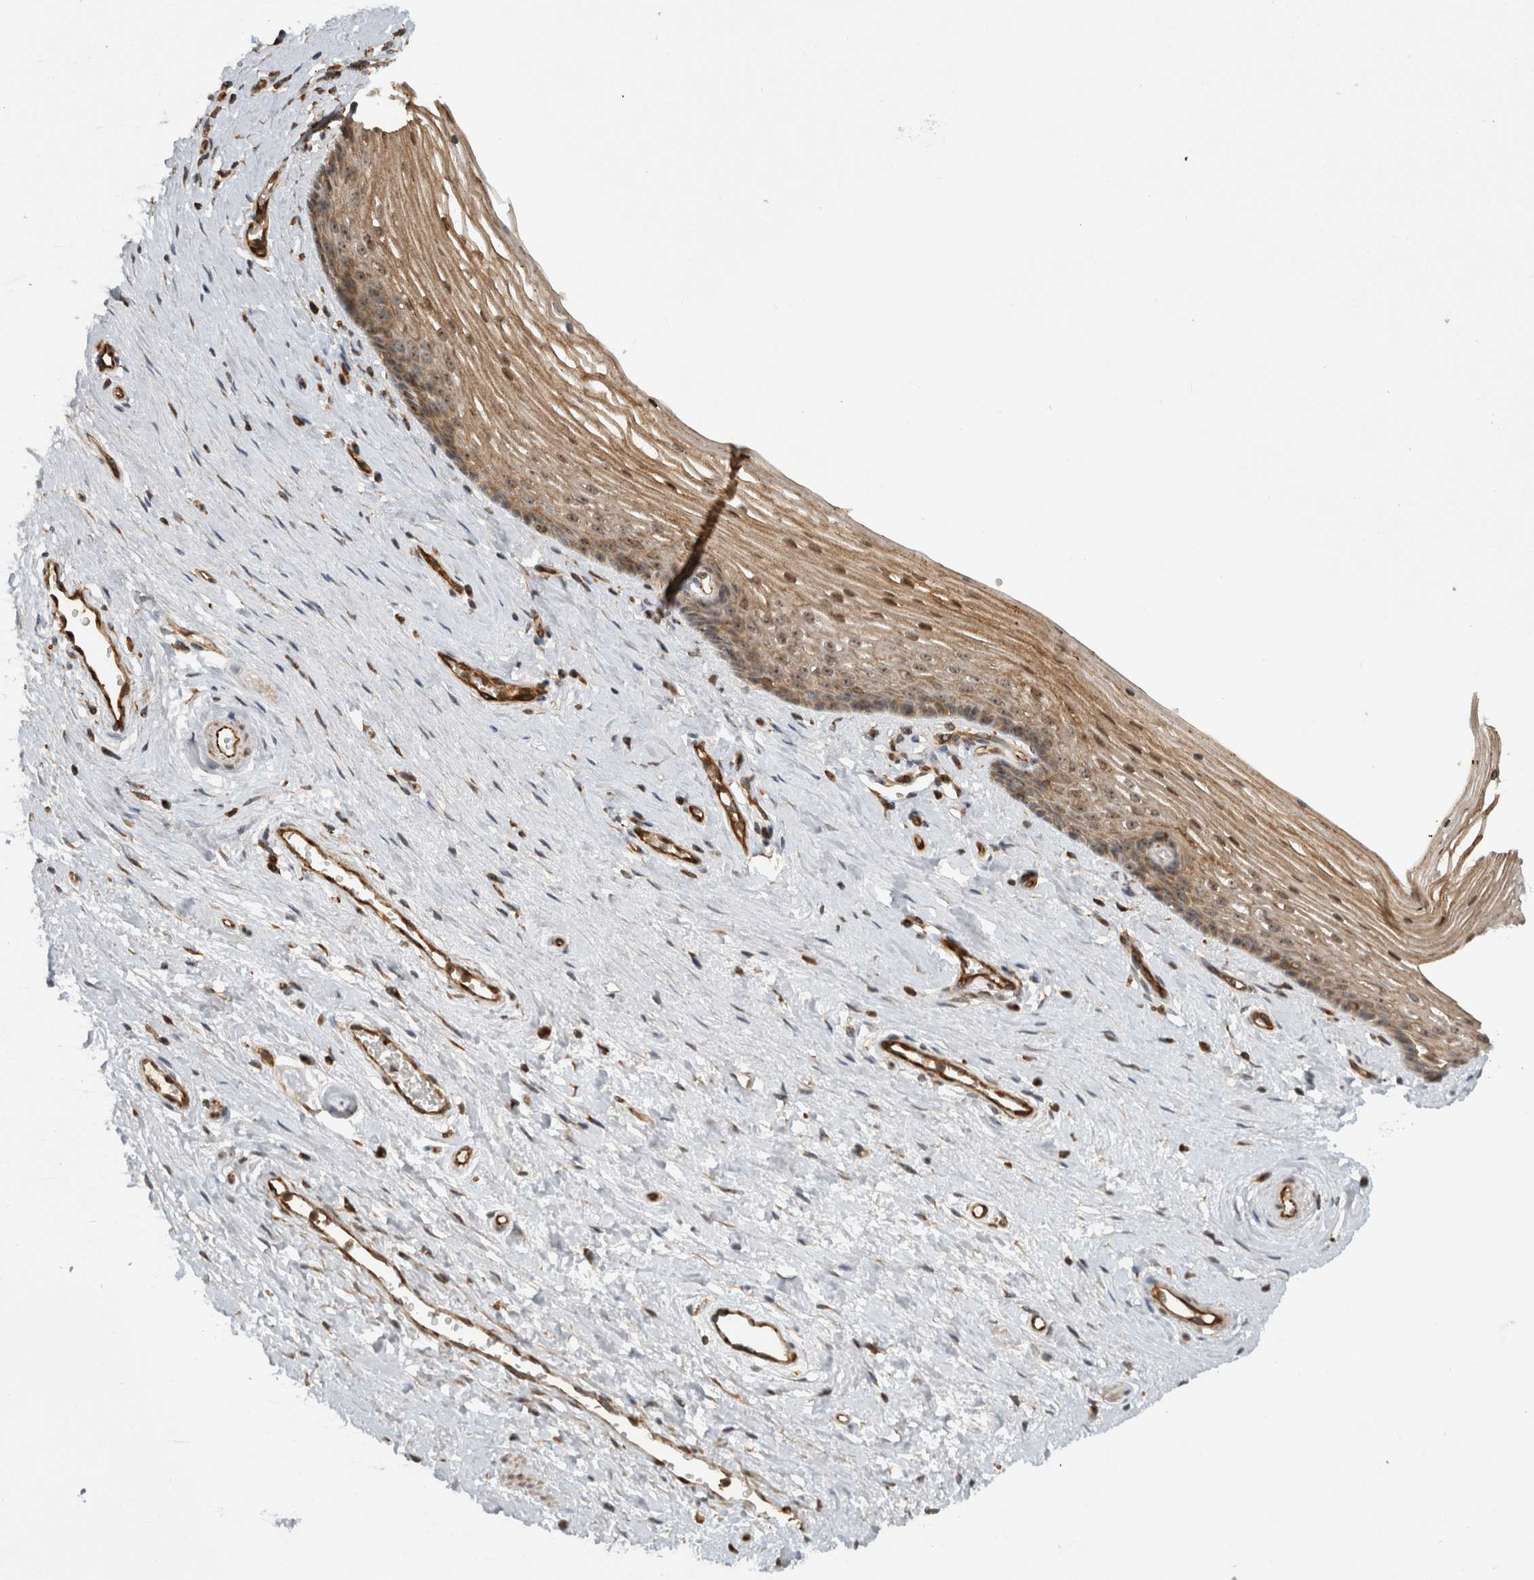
{"staining": {"intensity": "moderate", "quantity": ">75%", "location": "cytoplasmic/membranous,nuclear"}, "tissue": "vagina", "cell_type": "Squamous epithelial cells", "image_type": "normal", "snomed": [{"axis": "morphology", "description": "Normal tissue, NOS"}, {"axis": "topography", "description": "Vagina"}], "caption": "Brown immunohistochemical staining in benign human vagina demonstrates moderate cytoplasmic/membranous,nuclear expression in approximately >75% of squamous epithelial cells.", "gene": "WASF2", "patient": {"sex": "female", "age": 46}}